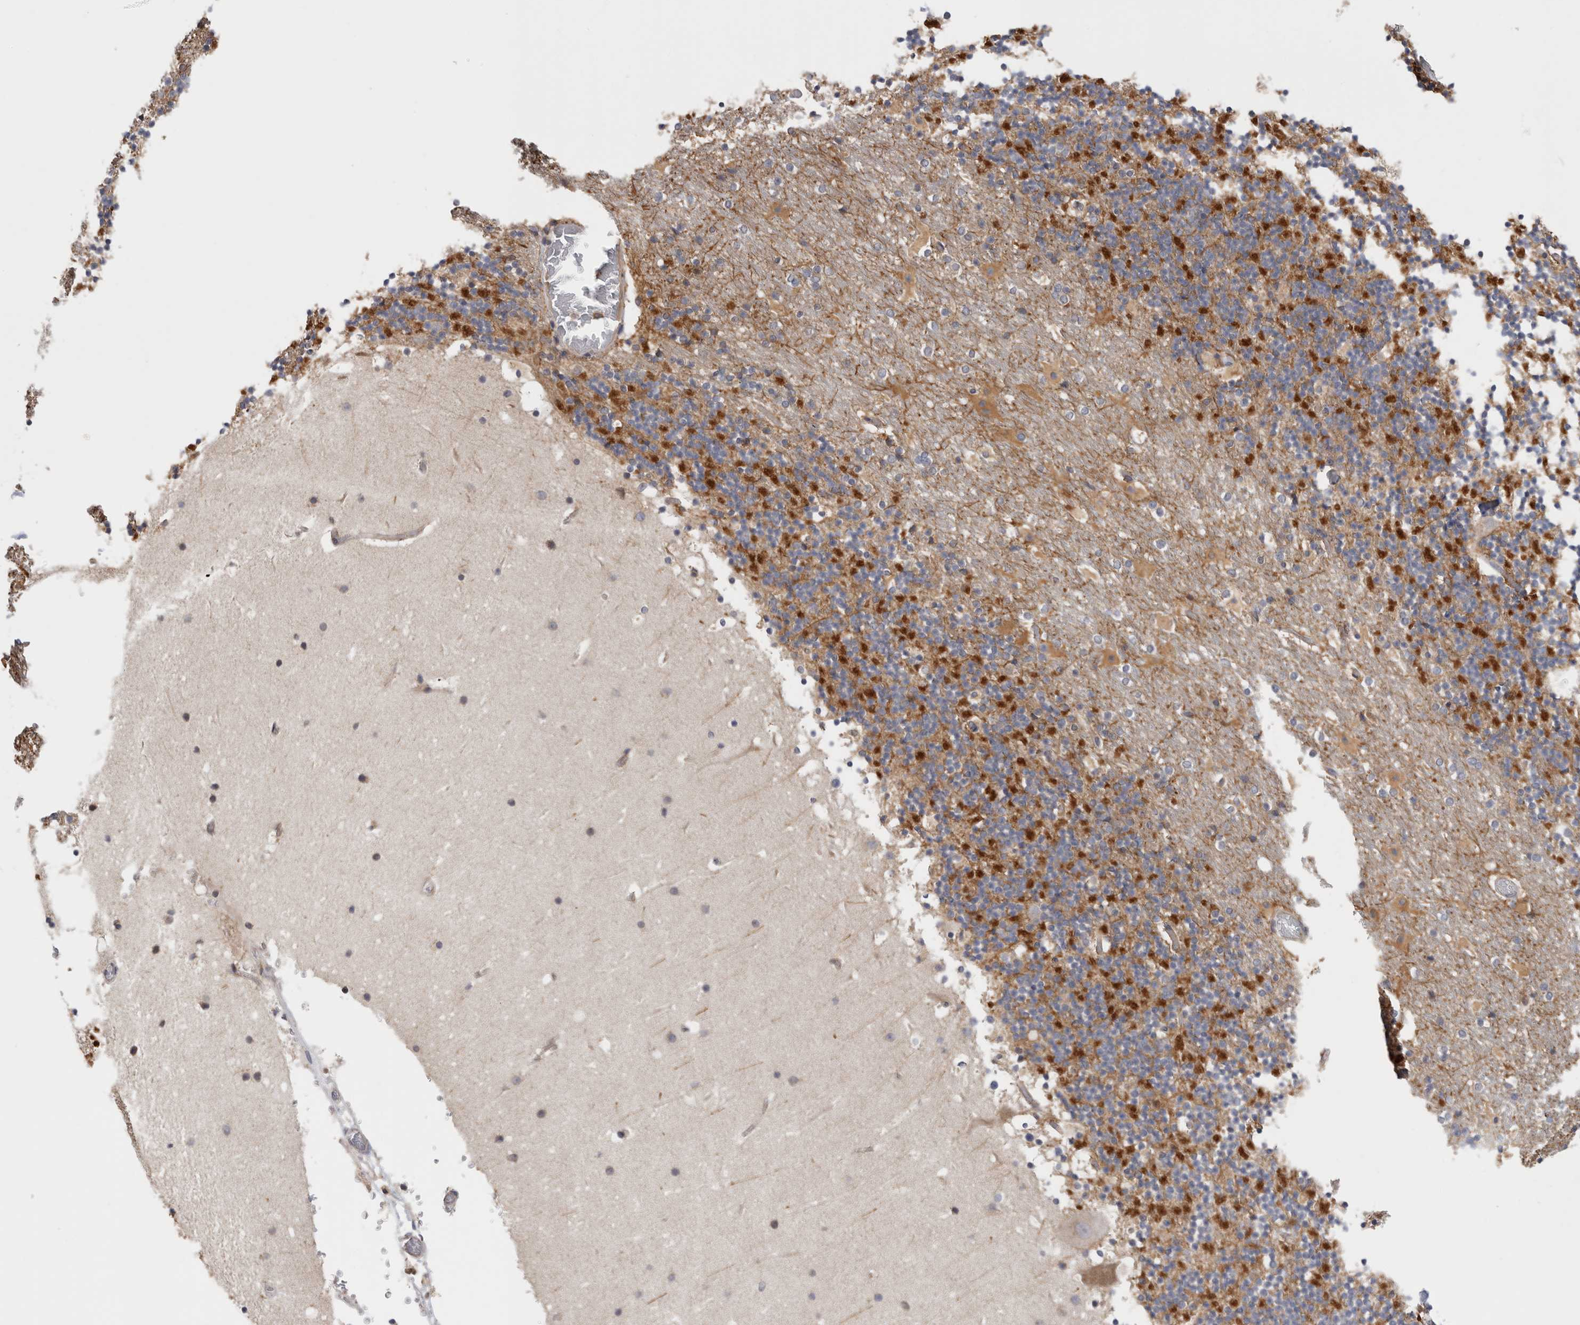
{"staining": {"intensity": "moderate", "quantity": "25%-75%", "location": "cytoplasmic/membranous"}, "tissue": "cerebellum", "cell_type": "Cells in granular layer", "image_type": "normal", "snomed": [{"axis": "morphology", "description": "Normal tissue, NOS"}, {"axis": "topography", "description": "Cerebellum"}], "caption": "A micrograph of human cerebellum stained for a protein displays moderate cytoplasmic/membranous brown staining in cells in granular layer. The protein of interest is shown in brown color, while the nuclei are stained blue.", "gene": "GRIK2", "patient": {"sex": "male", "age": 57}}